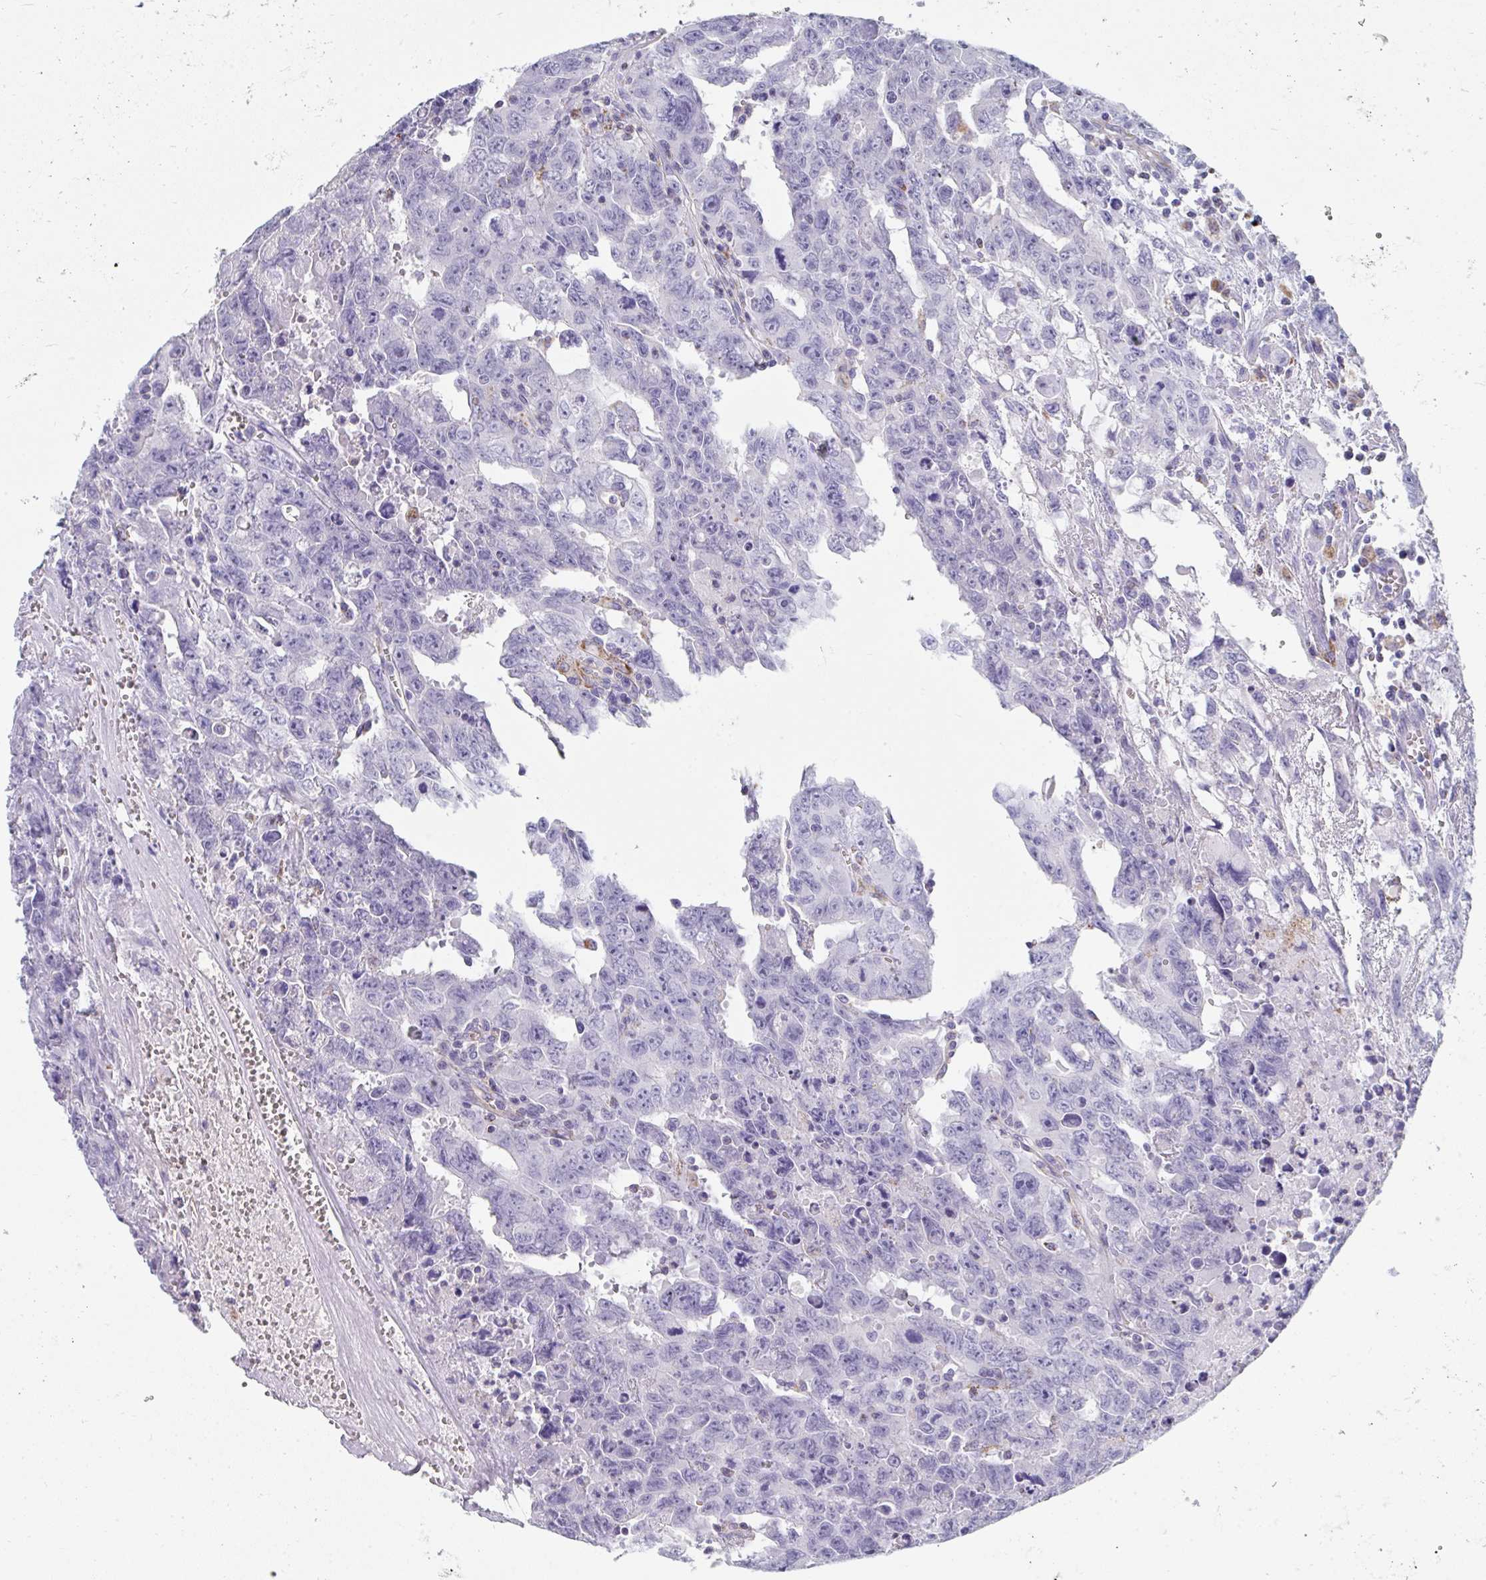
{"staining": {"intensity": "negative", "quantity": "none", "location": "none"}, "tissue": "testis cancer", "cell_type": "Tumor cells", "image_type": "cancer", "snomed": [{"axis": "morphology", "description": "Carcinoma, Embryonal, NOS"}, {"axis": "topography", "description": "Testis"}], "caption": "This micrograph is of testis embryonal carcinoma stained with immunohistochemistry to label a protein in brown with the nuclei are counter-stained blue. There is no expression in tumor cells. (IHC, brightfield microscopy, high magnification).", "gene": "MGAM2", "patient": {"sex": "male", "age": 24}}